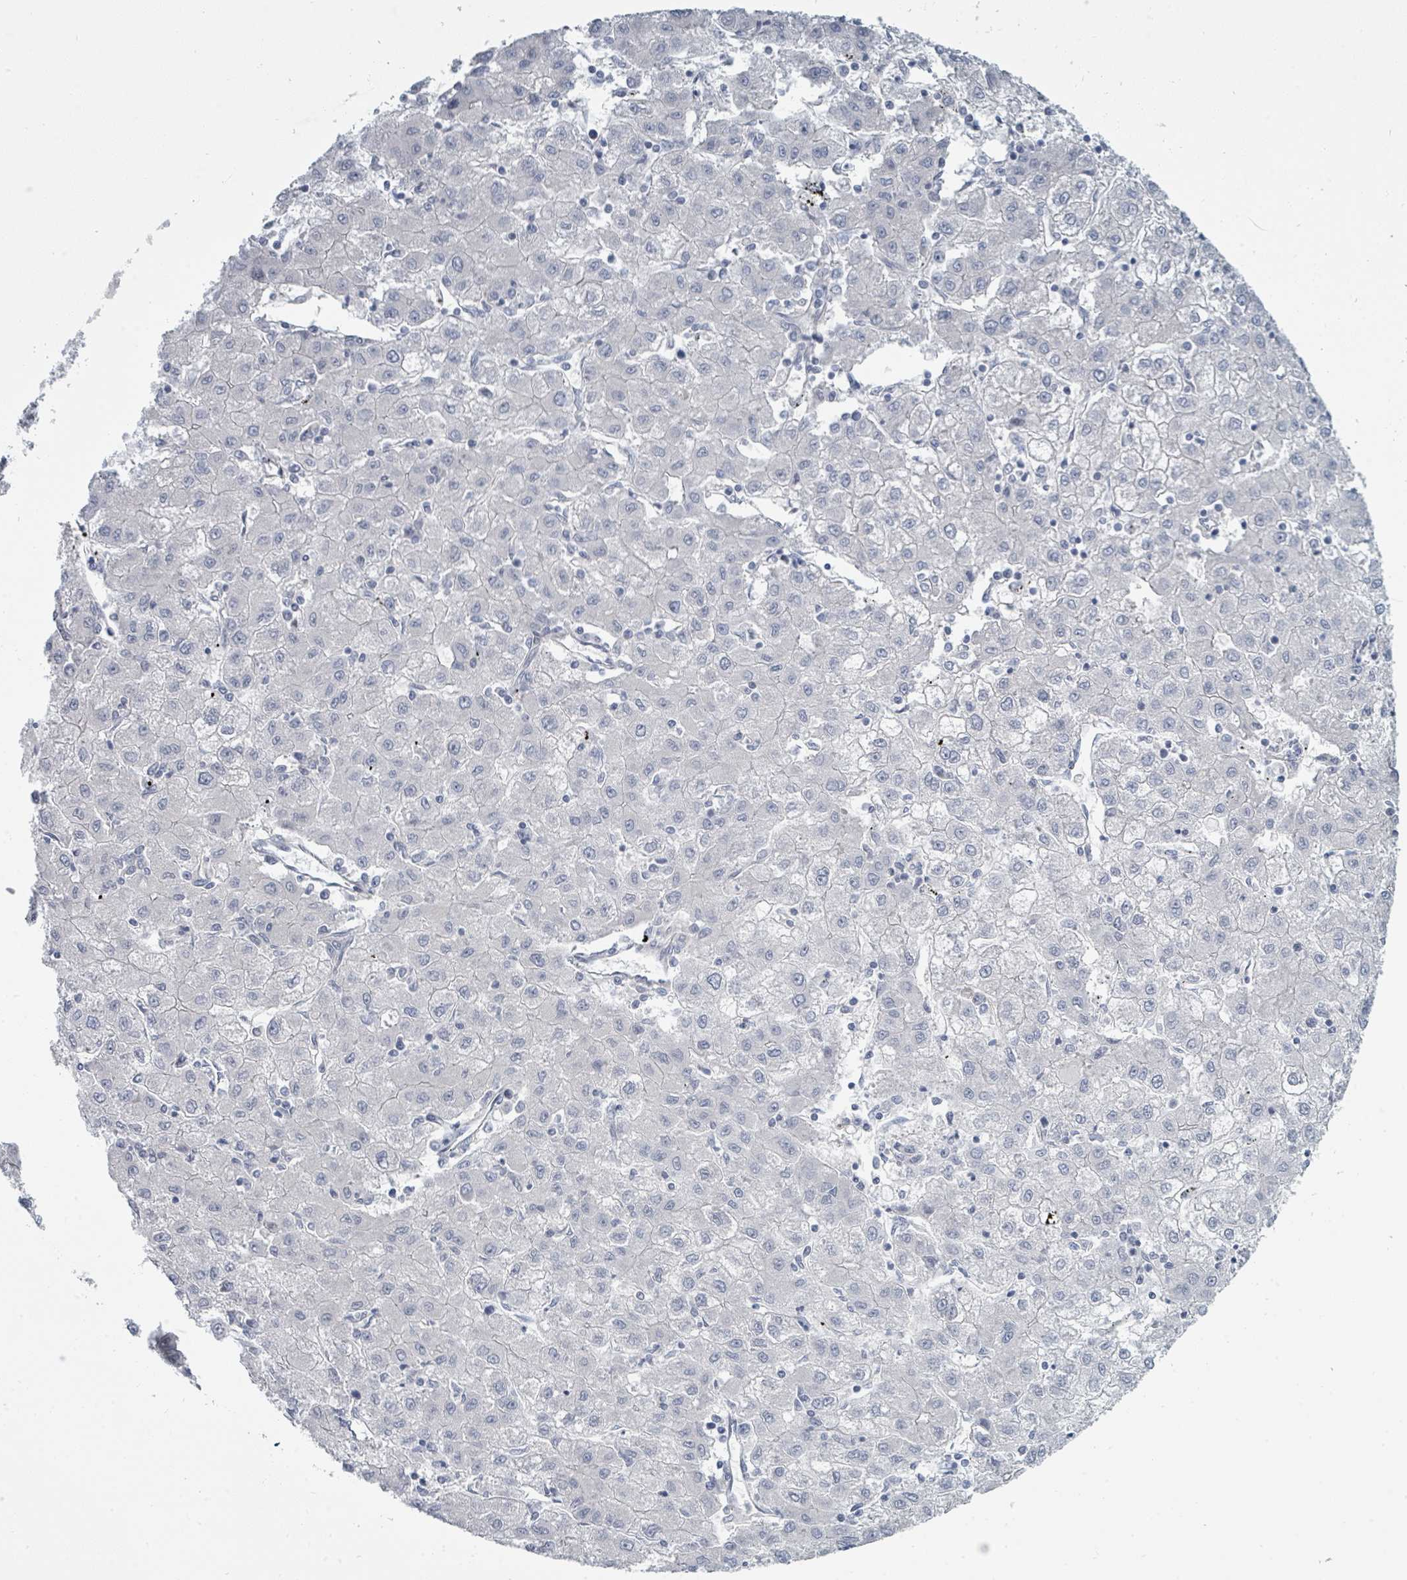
{"staining": {"intensity": "negative", "quantity": "none", "location": "none"}, "tissue": "liver cancer", "cell_type": "Tumor cells", "image_type": "cancer", "snomed": [{"axis": "morphology", "description": "Carcinoma, Hepatocellular, NOS"}, {"axis": "topography", "description": "Liver"}], "caption": "The histopathology image demonstrates no significant positivity in tumor cells of hepatocellular carcinoma (liver).", "gene": "SLC25A45", "patient": {"sex": "male", "age": 72}}